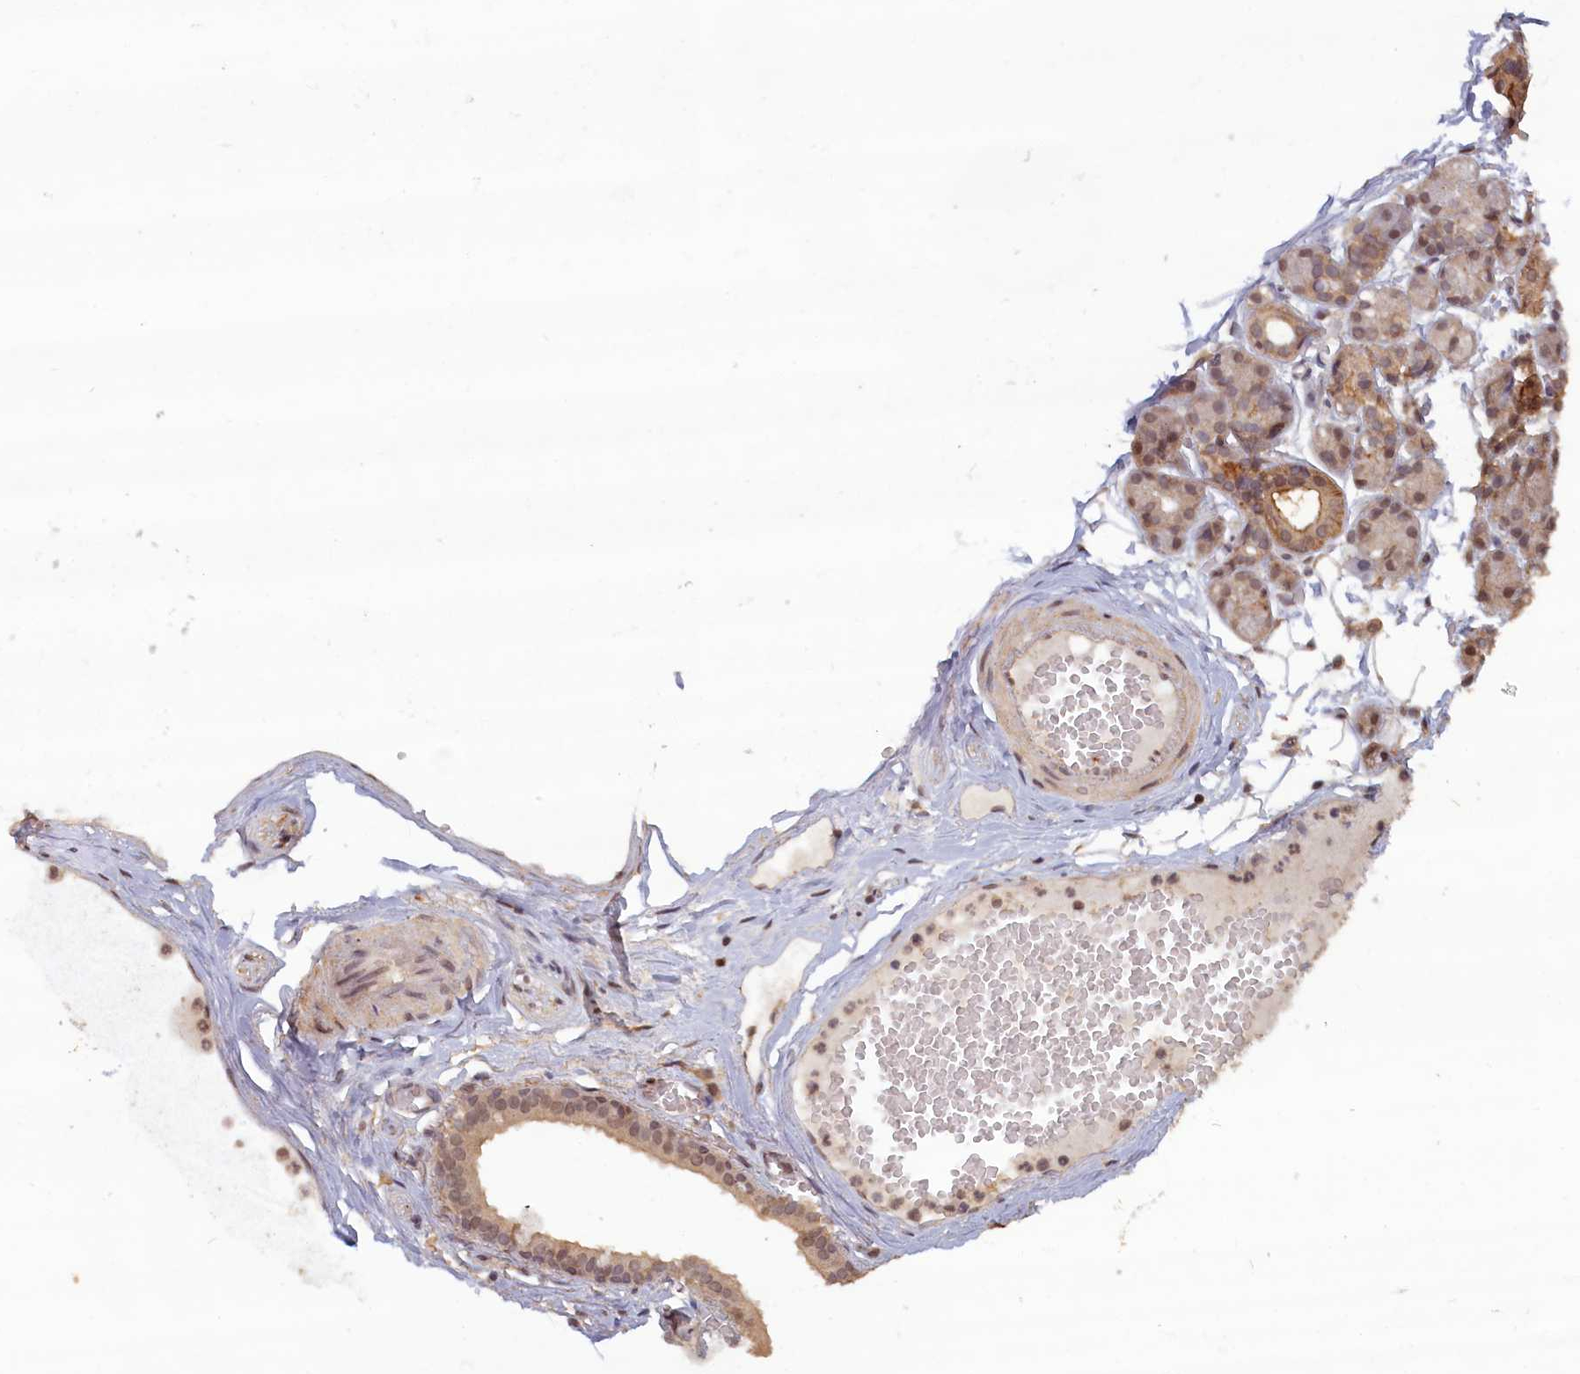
{"staining": {"intensity": "moderate", "quantity": "25%-75%", "location": "cytoplasmic/membranous,nuclear"}, "tissue": "salivary gland", "cell_type": "Glandular cells", "image_type": "normal", "snomed": [{"axis": "morphology", "description": "Normal tissue, NOS"}, {"axis": "topography", "description": "Salivary gland"}], "caption": "High-power microscopy captured an immunohistochemistry image of unremarkable salivary gland, revealing moderate cytoplasmic/membranous,nuclear staining in approximately 25%-75% of glandular cells.", "gene": "HIF3A", "patient": {"sex": "male", "age": 63}}